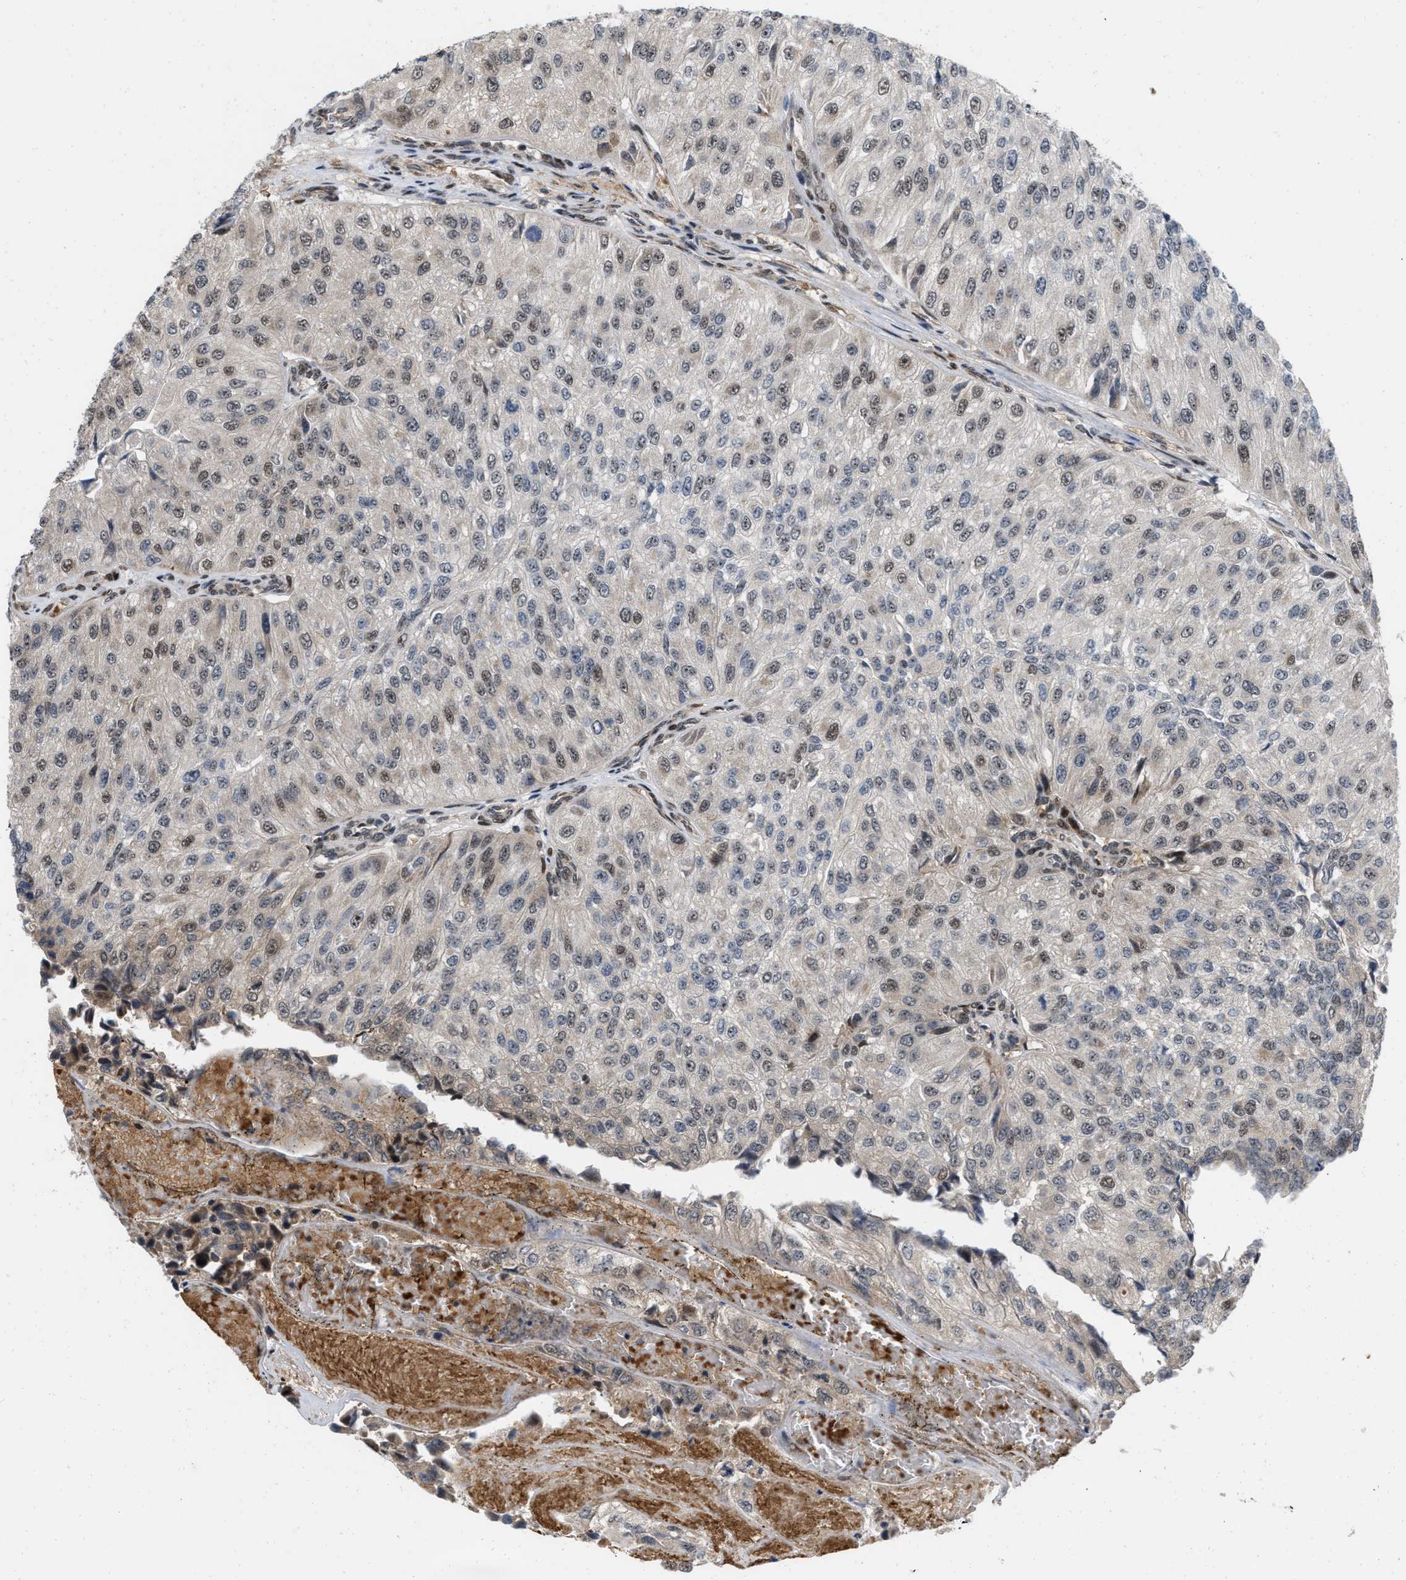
{"staining": {"intensity": "moderate", "quantity": ">75%", "location": "nuclear"}, "tissue": "urothelial cancer", "cell_type": "Tumor cells", "image_type": "cancer", "snomed": [{"axis": "morphology", "description": "Urothelial carcinoma, High grade"}, {"axis": "topography", "description": "Kidney"}, {"axis": "topography", "description": "Urinary bladder"}], "caption": "An image of urothelial carcinoma (high-grade) stained for a protein demonstrates moderate nuclear brown staining in tumor cells.", "gene": "ANKRD11", "patient": {"sex": "male", "age": 77}}